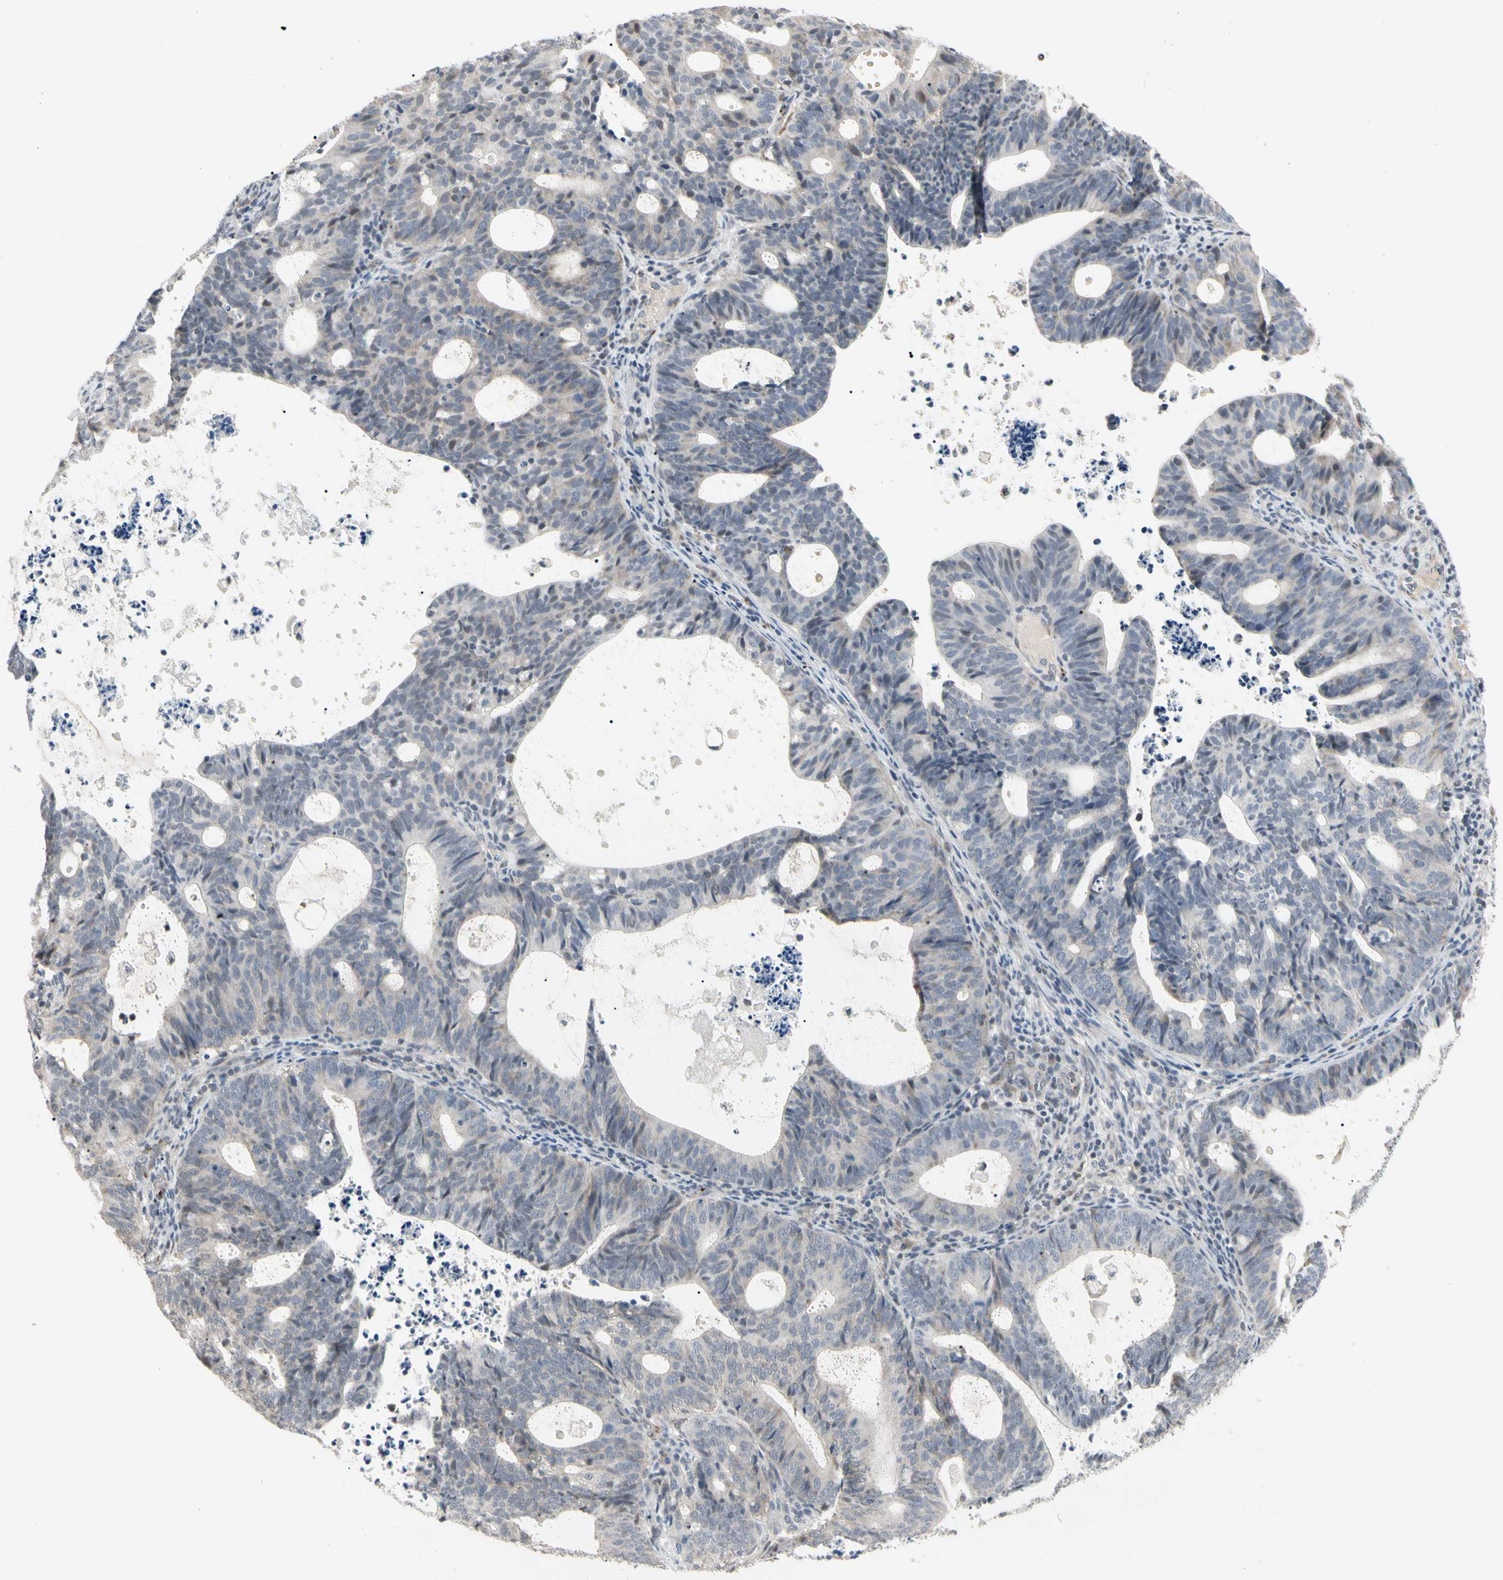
{"staining": {"intensity": "weak", "quantity": "<25%", "location": "cytoplasmic/membranous,nuclear"}, "tissue": "endometrial cancer", "cell_type": "Tumor cells", "image_type": "cancer", "snomed": [{"axis": "morphology", "description": "Adenocarcinoma, NOS"}, {"axis": "topography", "description": "Uterus"}], "caption": "A micrograph of human adenocarcinoma (endometrial) is negative for staining in tumor cells.", "gene": "GREM1", "patient": {"sex": "female", "age": 83}}